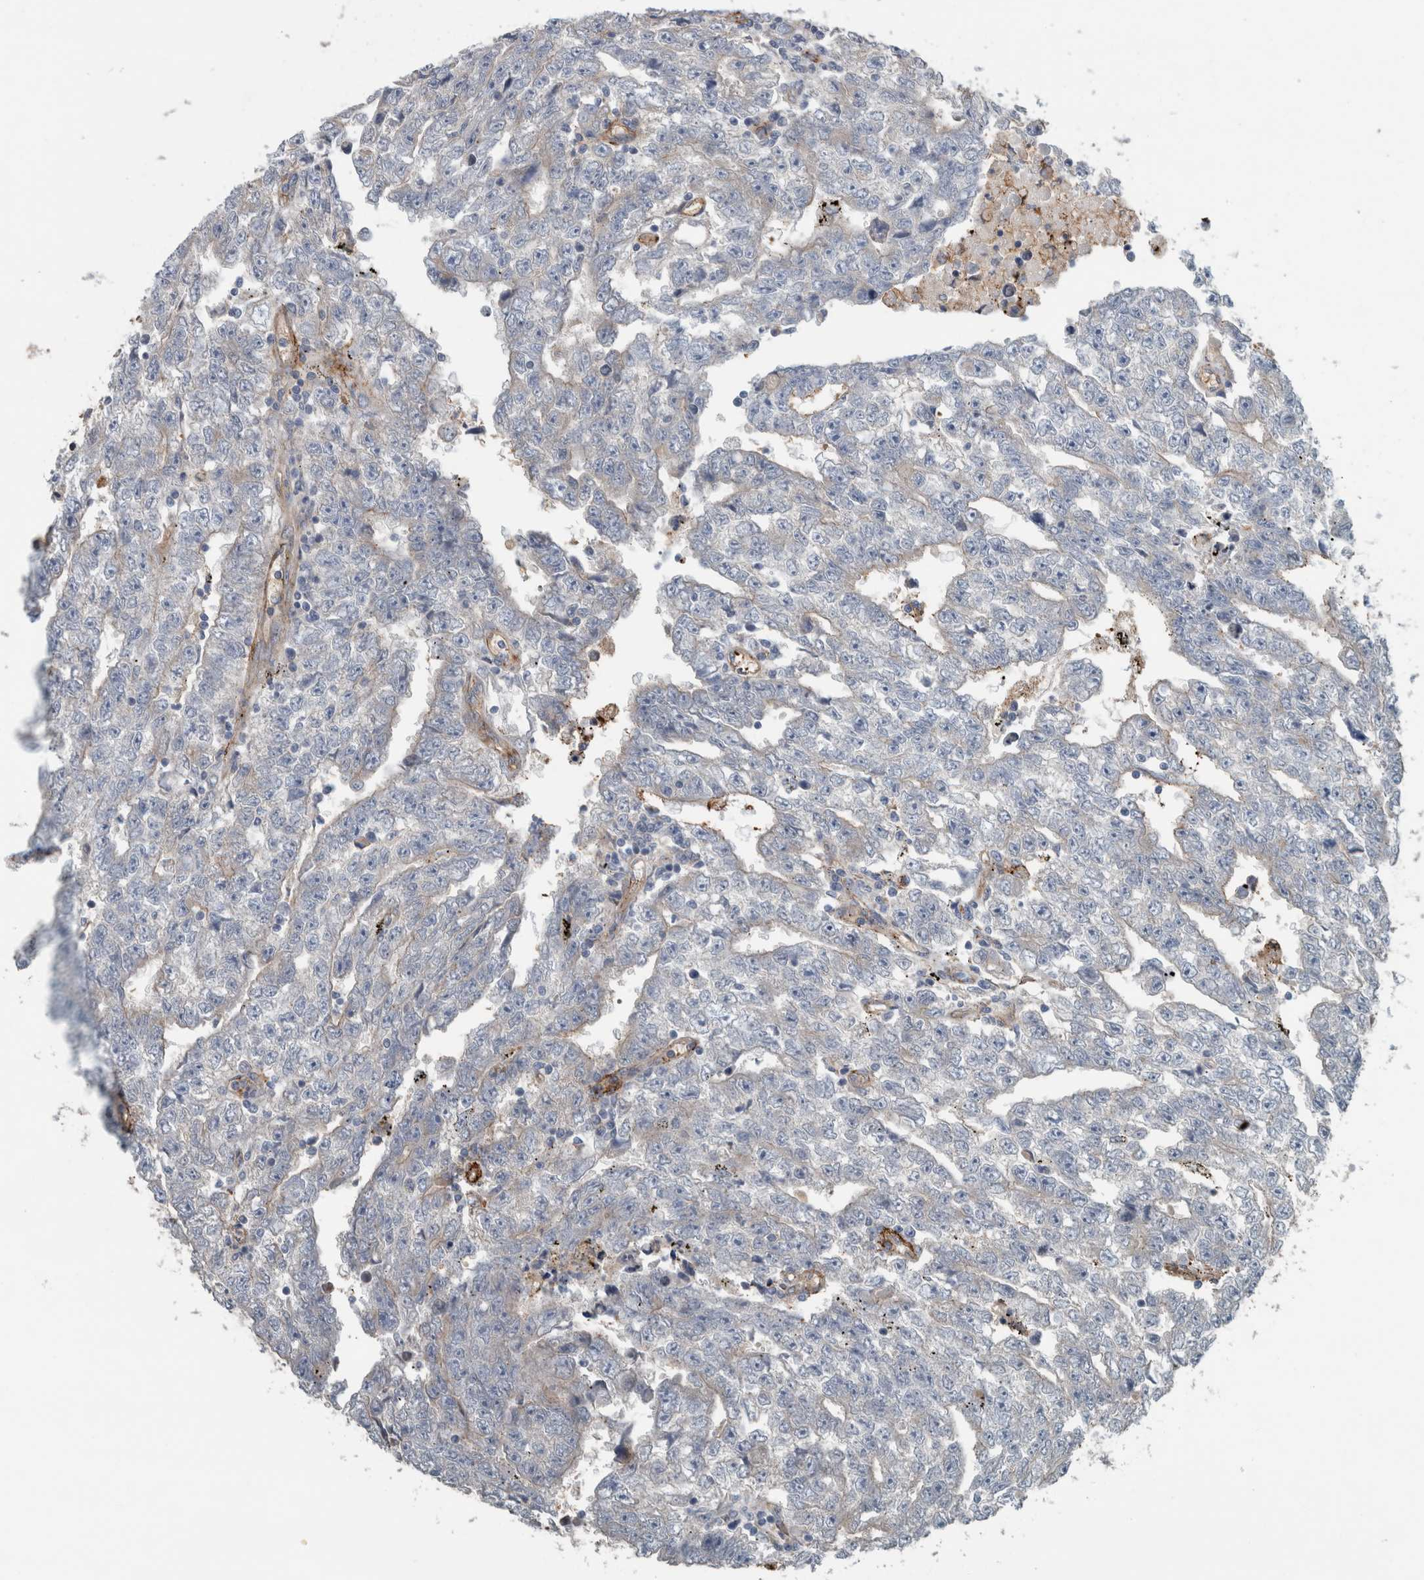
{"staining": {"intensity": "weak", "quantity": "25%-75%", "location": "cytoplasmic/membranous"}, "tissue": "testis cancer", "cell_type": "Tumor cells", "image_type": "cancer", "snomed": [{"axis": "morphology", "description": "Carcinoma, Embryonal, NOS"}, {"axis": "topography", "description": "Testis"}], "caption": "A brown stain shows weak cytoplasmic/membranous staining of a protein in human embryonal carcinoma (testis) tumor cells.", "gene": "GLT8D2", "patient": {"sex": "male", "age": 25}}